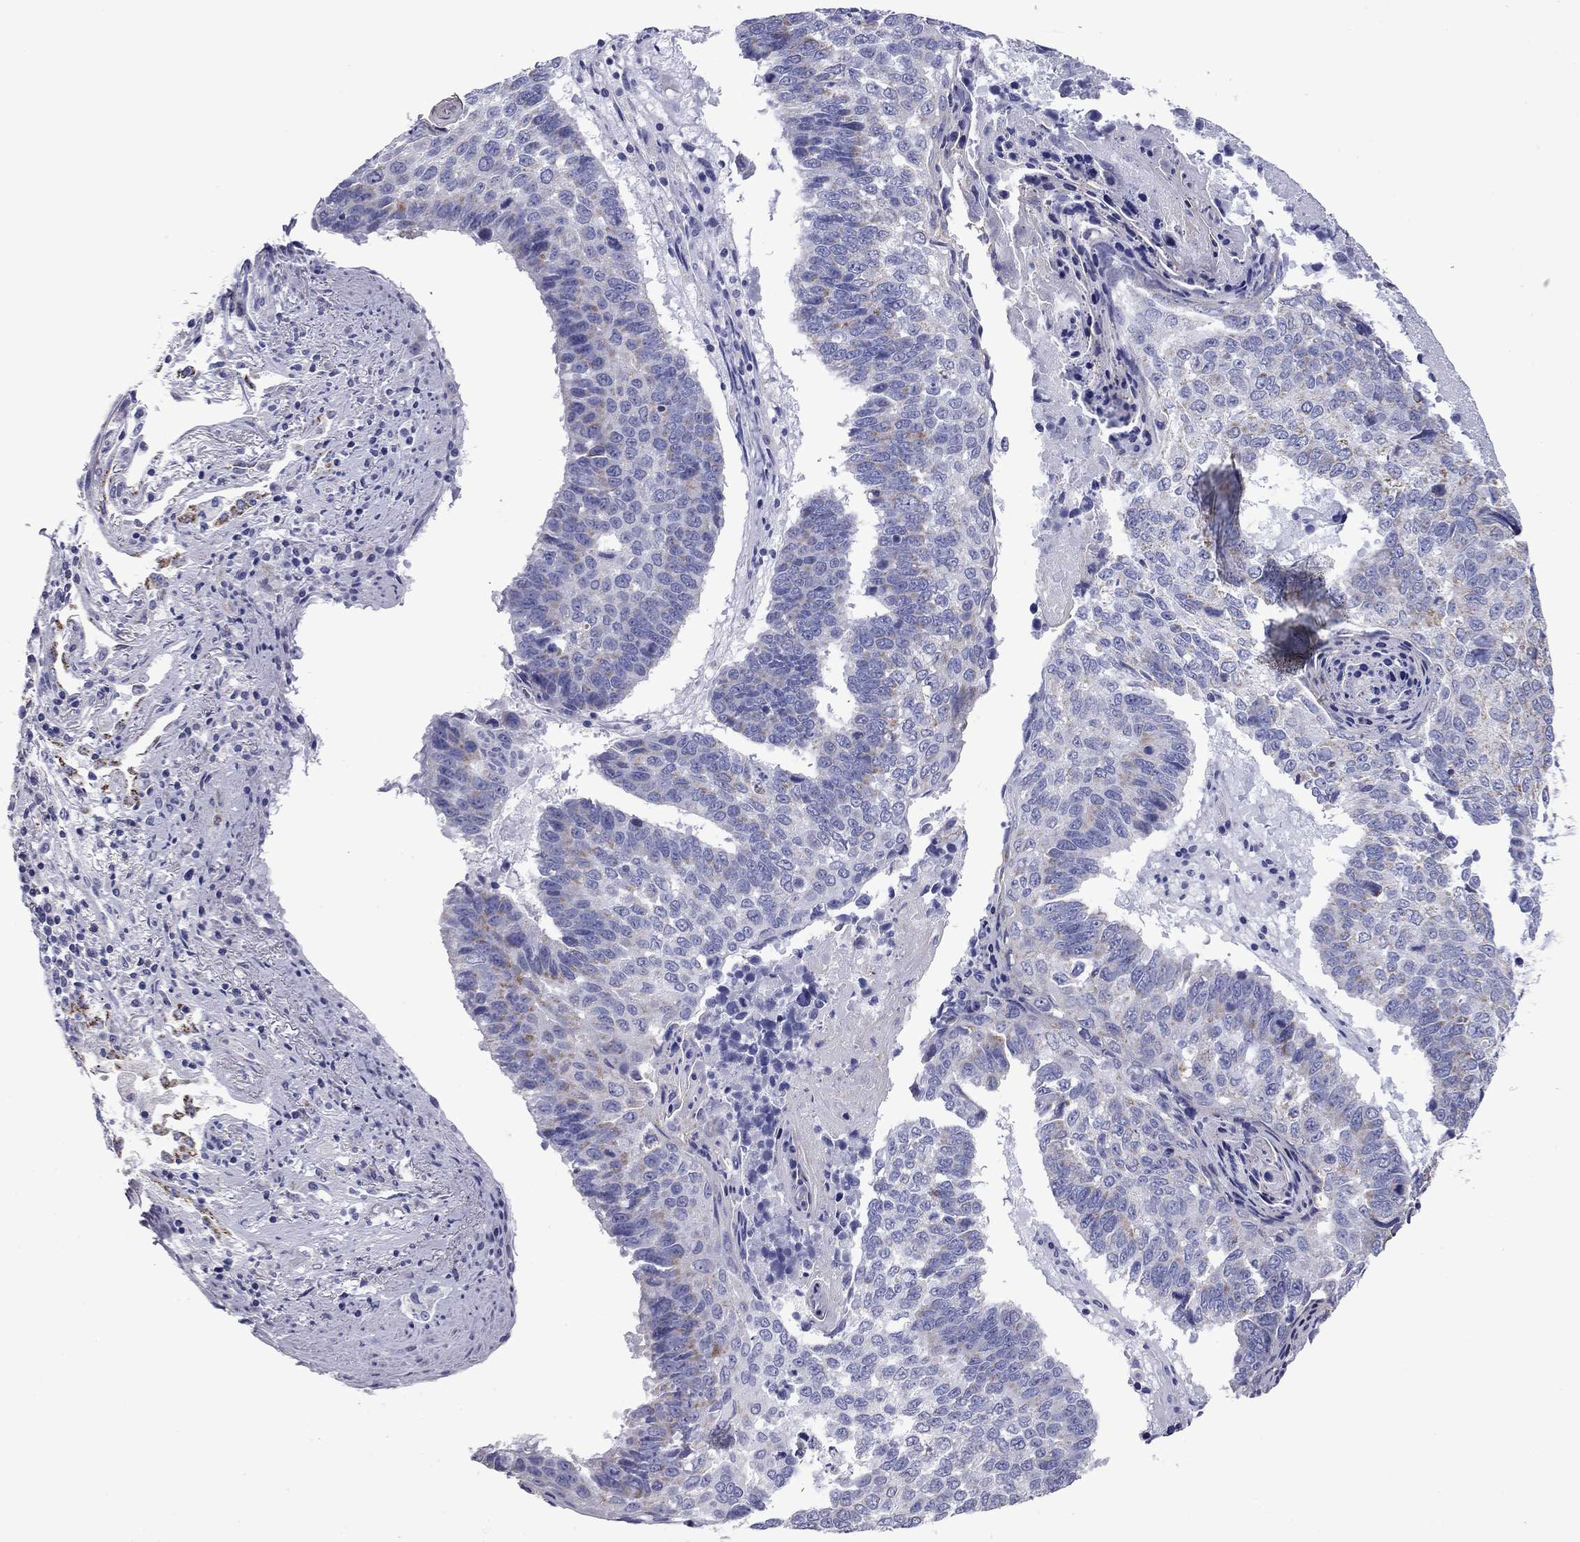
{"staining": {"intensity": "weak", "quantity": "<25%", "location": "cytoplasmic/membranous"}, "tissue": "lung cancer", "cell_type": "Tumor cells", "image_type": "cancer", "snomed": [{"axis": "morphology", "description": "Squamous cell carcinoma, NOS"}, {"axis": "topography", "description": "Lung"}], "caption": "Immunohistochemistry of human lung cancer exhibits no expression in tumor cells.", "gene": "ACADSB", "patient": {"sex": "male", "age": 73}}